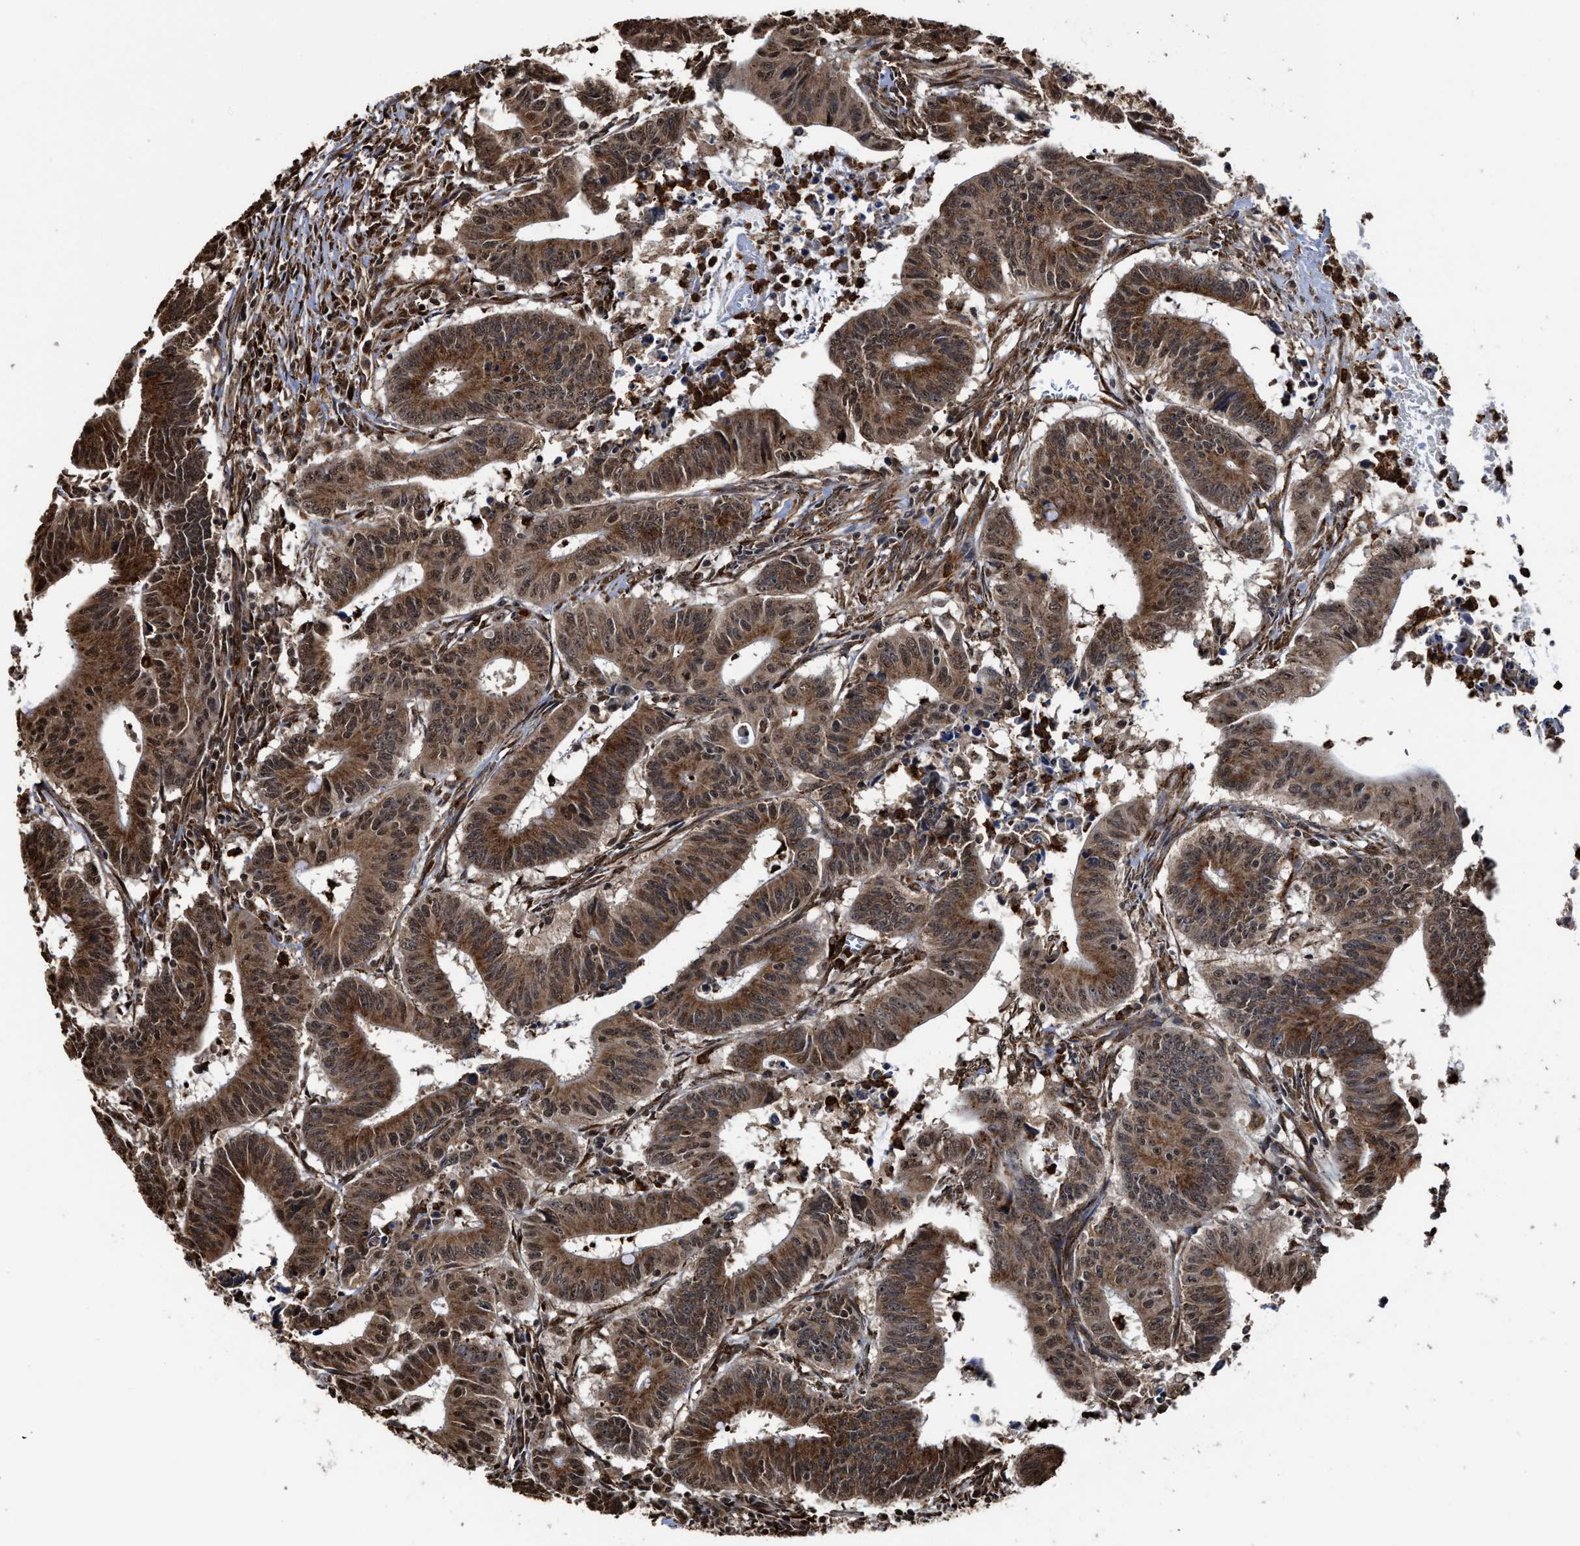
{"staining": {"intensity": "strong", "quantity": ">75%", "location": "cytoplasmic/membranous,nuclear"}, "tissue": "colorectal cancer", "cell_type": "Tumor cells", "image_type": "cancer", "snomed": [{"axis": "morphology", "description": "Adenocarcinoma, NOS"}, {"axis": "topography", "description": "Colon"}], "caption": "Immunohistochemical staining of human colorectal cancer (adenocarcinoma) shows high levels of strong cytoplasmic/membranous and nuclear expression in approximately >75% of tumor cells.", "gene": "SEPTIN2", "patient": {"sex": "male", "age": 45}}